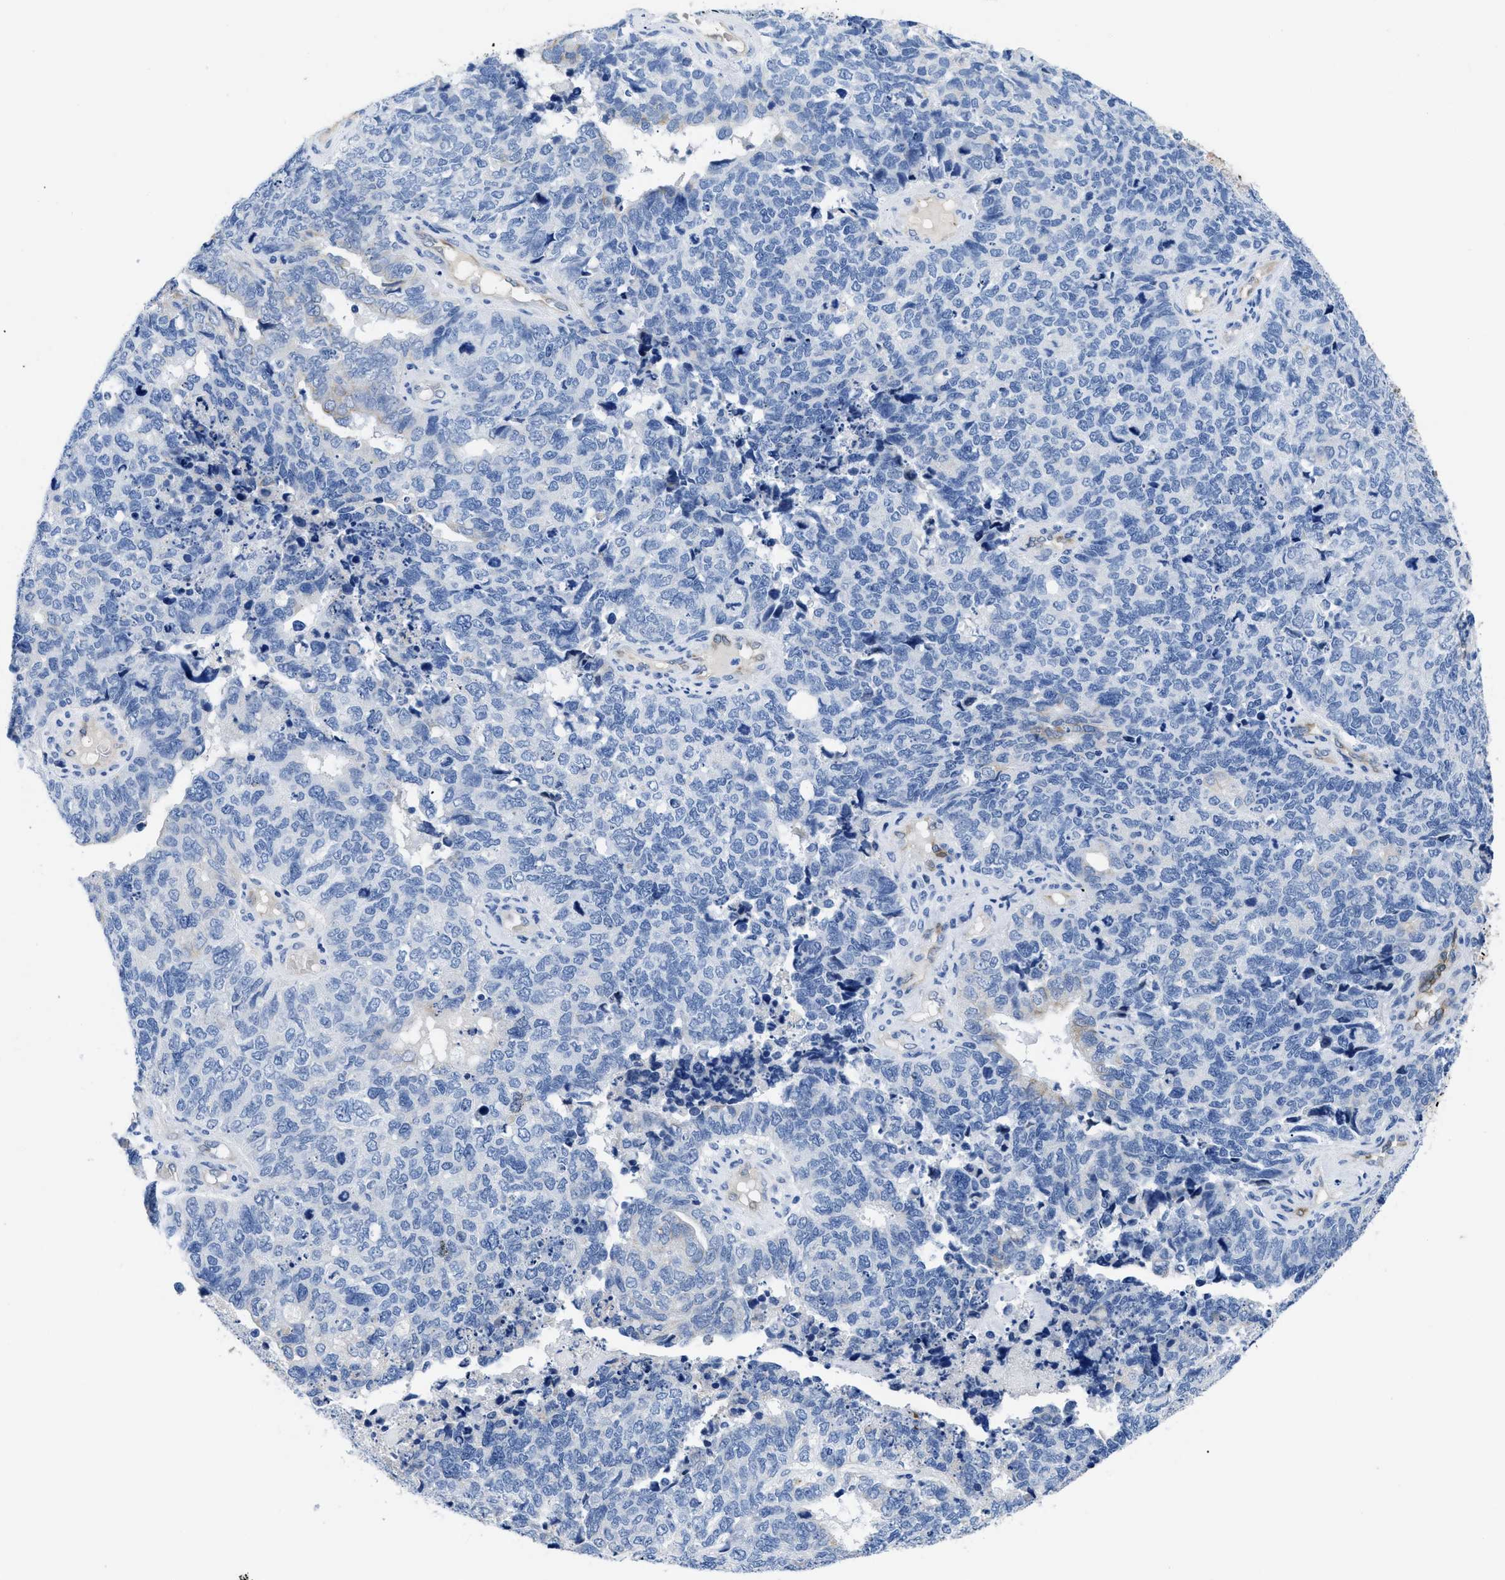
{"staining": {"intensity": "negative", "quantity": "none", "location": "none"}, "tissue": "cervical cancer", "cell_type": "Tumor cells", "image_type": "cancer", "snomed": [{"axis": "morphology", "description": "Squamous cell carcinoma, NOS"}, {"axis": "topography", "description": "Cervix"}], "caption": "This is a histopathology image of immunohistochemistry staining of cervical squamous cell carcinoma, which shows no expression in tumor cells. (DAB IHC, high magnification).", "gene": "TMEM68", "patient": {"sex": "female", "age": 63}}